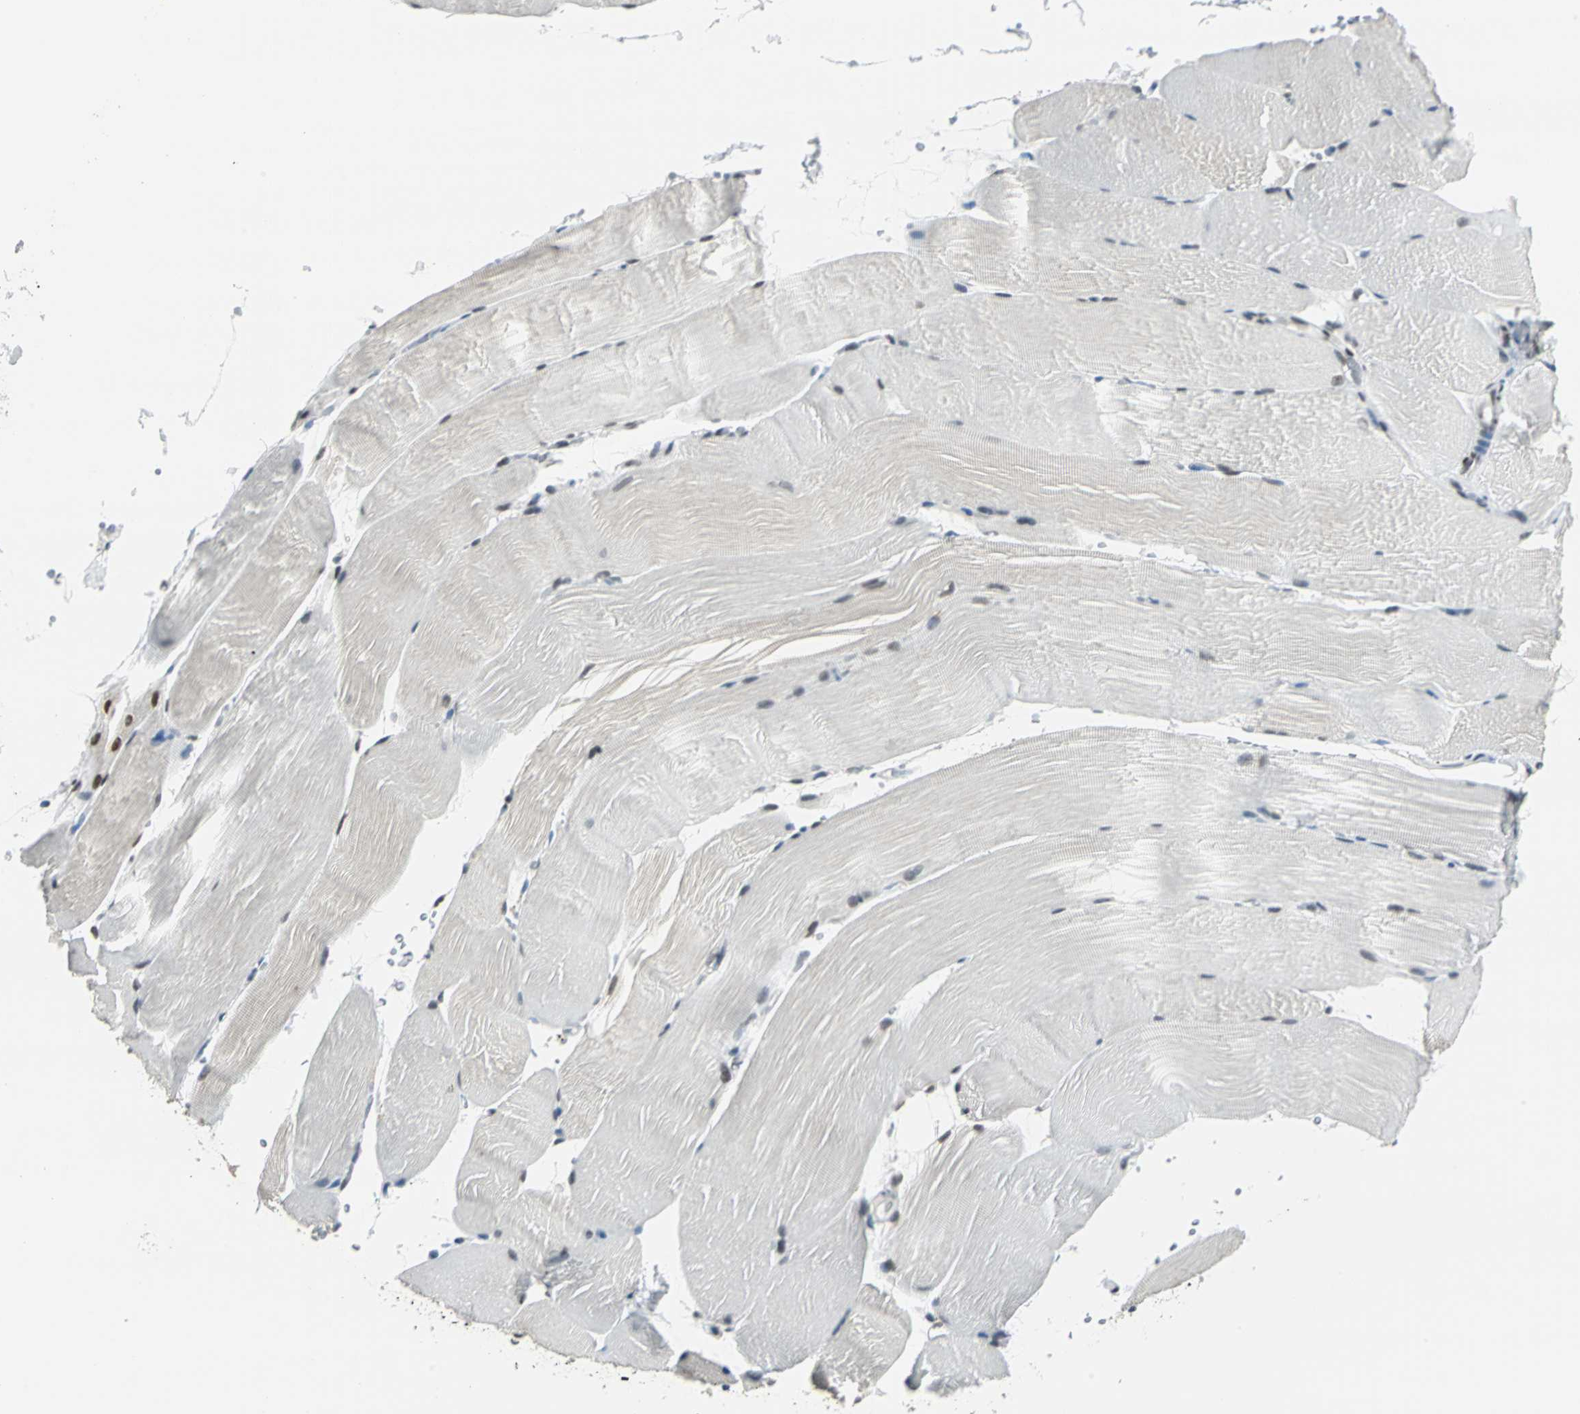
{"staining": {"intensity": "weak", "quantity": "<25%", "location": "nuclear"}, "tissue": "skeletal muscle", "cell_type": "Myocytes", "image_type": "normal", "snomed": [{"axis": "morphology", "description": "Normal tissue, NOS"}, {"axis": "topography", "description": "Skeletal muscle"}, {"axis": "topography", "description": "Parathyroid gland"}], "caption": "Immunohistochemistry of benign human skeletal muscle demonstrates no staining in myocytes.", "gene": "ADNP", "patient": {"sex": "female", "age": 37}}